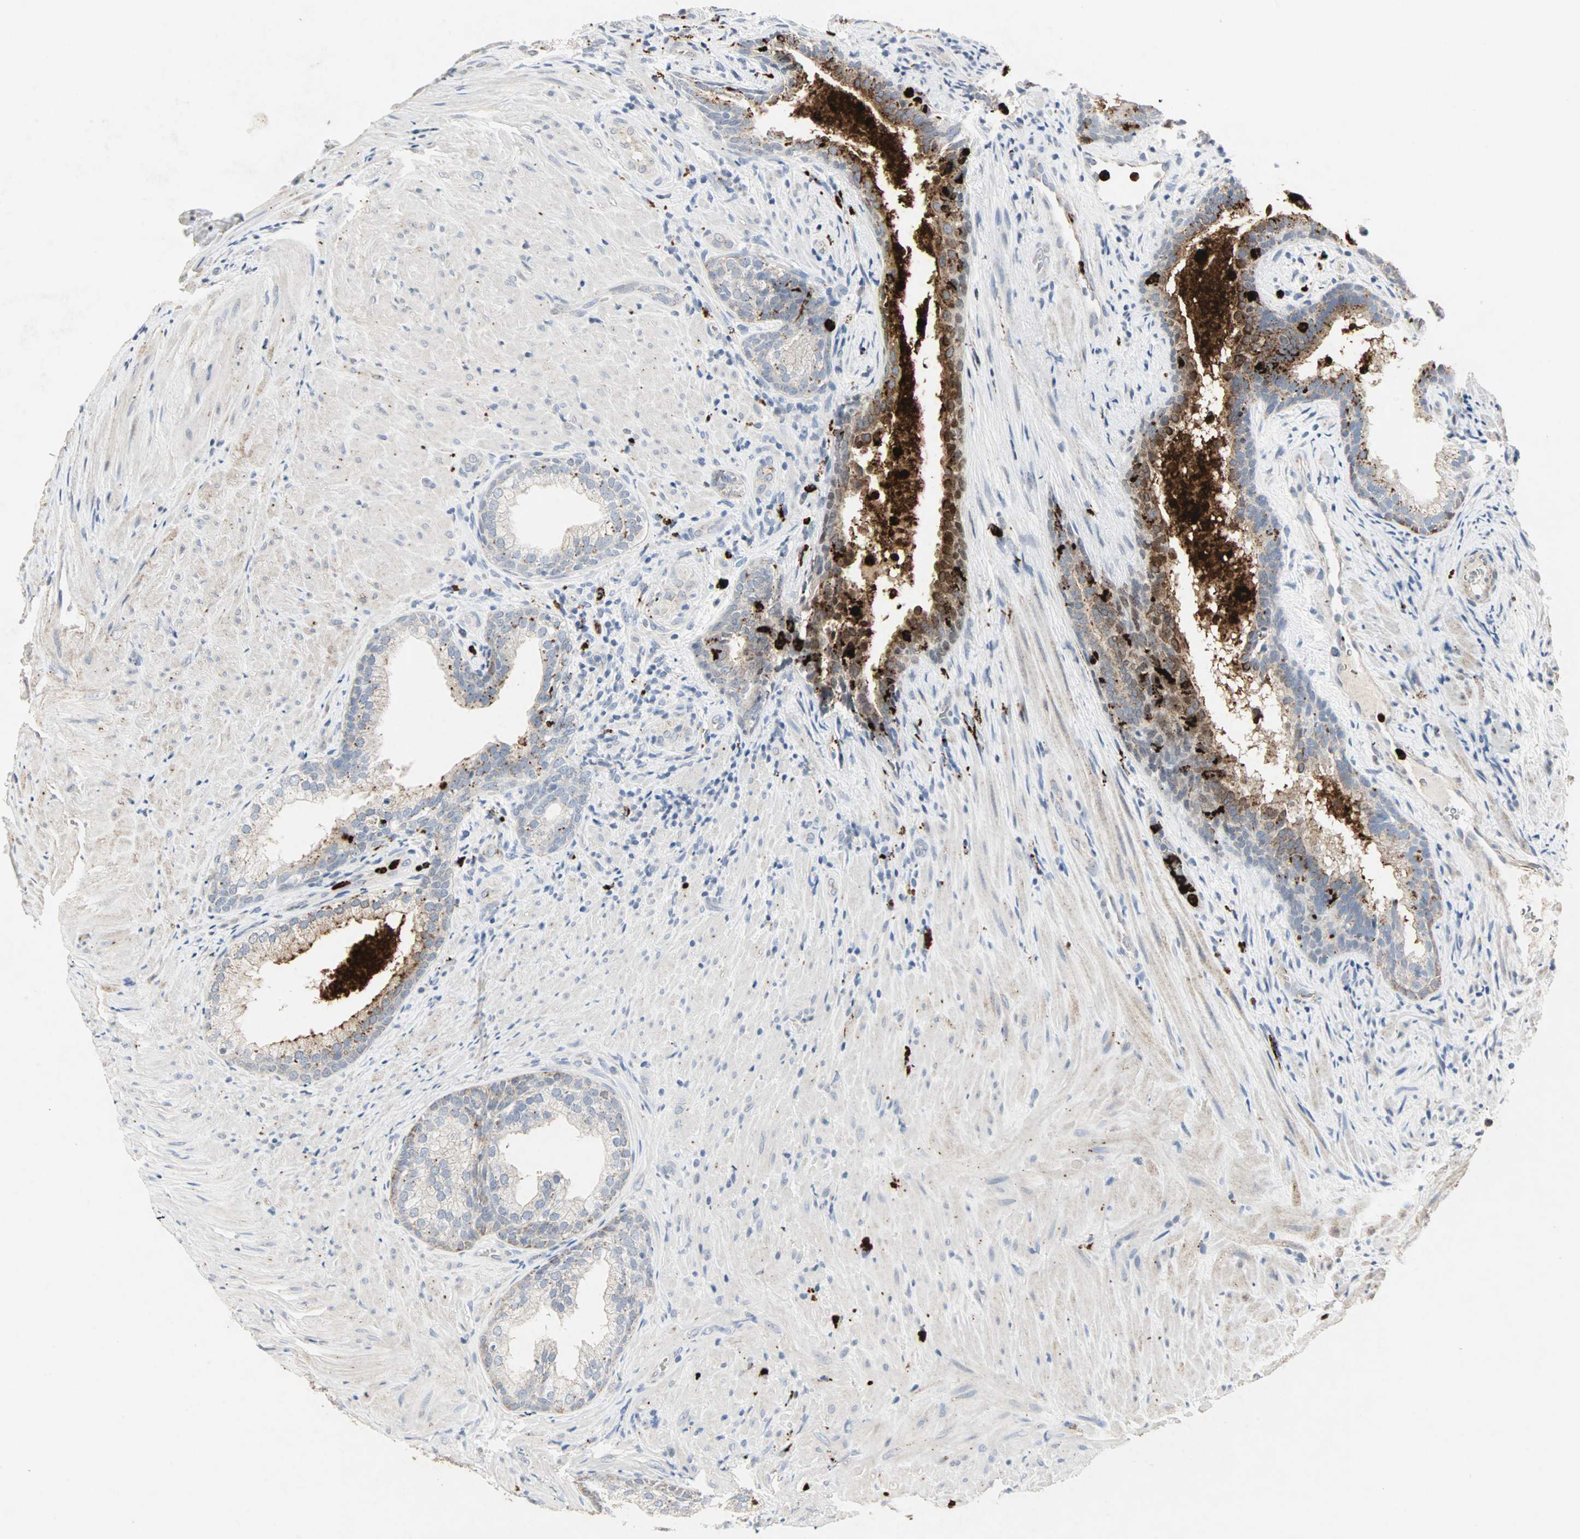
{"staining": {"intensity": "strong", "quantity": "<25%", "location": "cytoplasmic/membranous"}, "tissue": "prostate", "cell_type": "Glandular cells", "image_type": "normal", "snomed": [{"axis": "morphology", "description": "Normal tissue, NOS"}, {"axis": "topography", "description": "Prostate"}], "caption": "Protein analysis of unremarkable prostate displays strong cytoplasmic/membranous staining in approximately <25% of glandular cells.", "gene": "CEACAM6", "patient": {"sex": "male", "age": 76}}